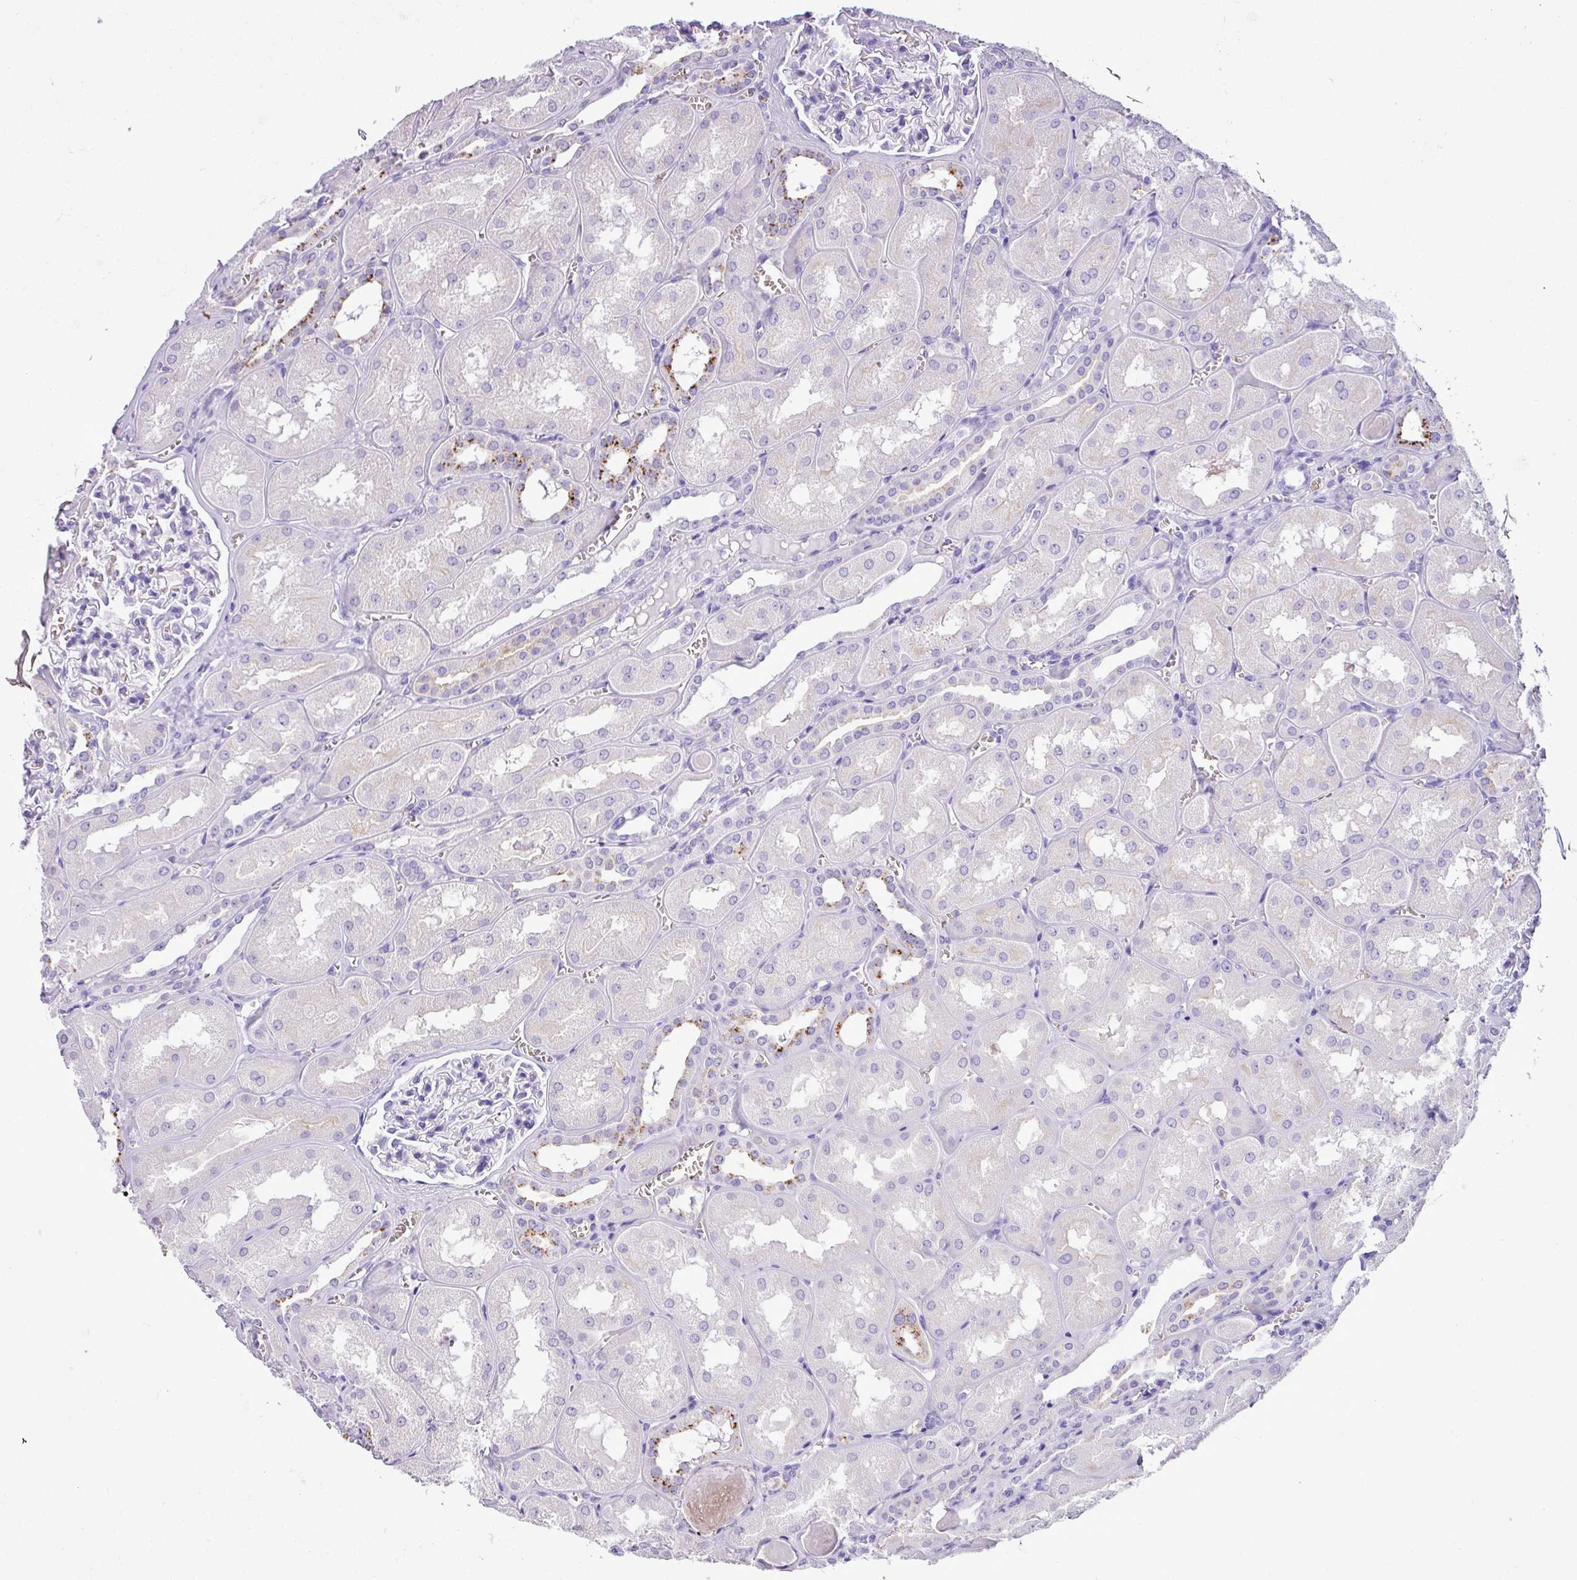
{"staining": {"intensity": "negative", "quantity": "none", "location": "none"}, "tissue": "kidney", "cell_type": "Cells in glomeruli", "image_type": "normal", "snomed": [{"axis": "morphology", "description": "Normal tissue, NOS"}, {"axis": "topography", "description": "Kidney"}], "caption": "Immunohistochemical staining of unremarkable kidney exhibits no significant staining in cells in glomeruli. Brightfield microscopy of immunohistochemistry (IHC) stained with DAB (brown) and hematoxylin (blue), captured at high magnification.", "gene": "ZSCAN5A", "patient": {"sex": "male", "age": 61}}